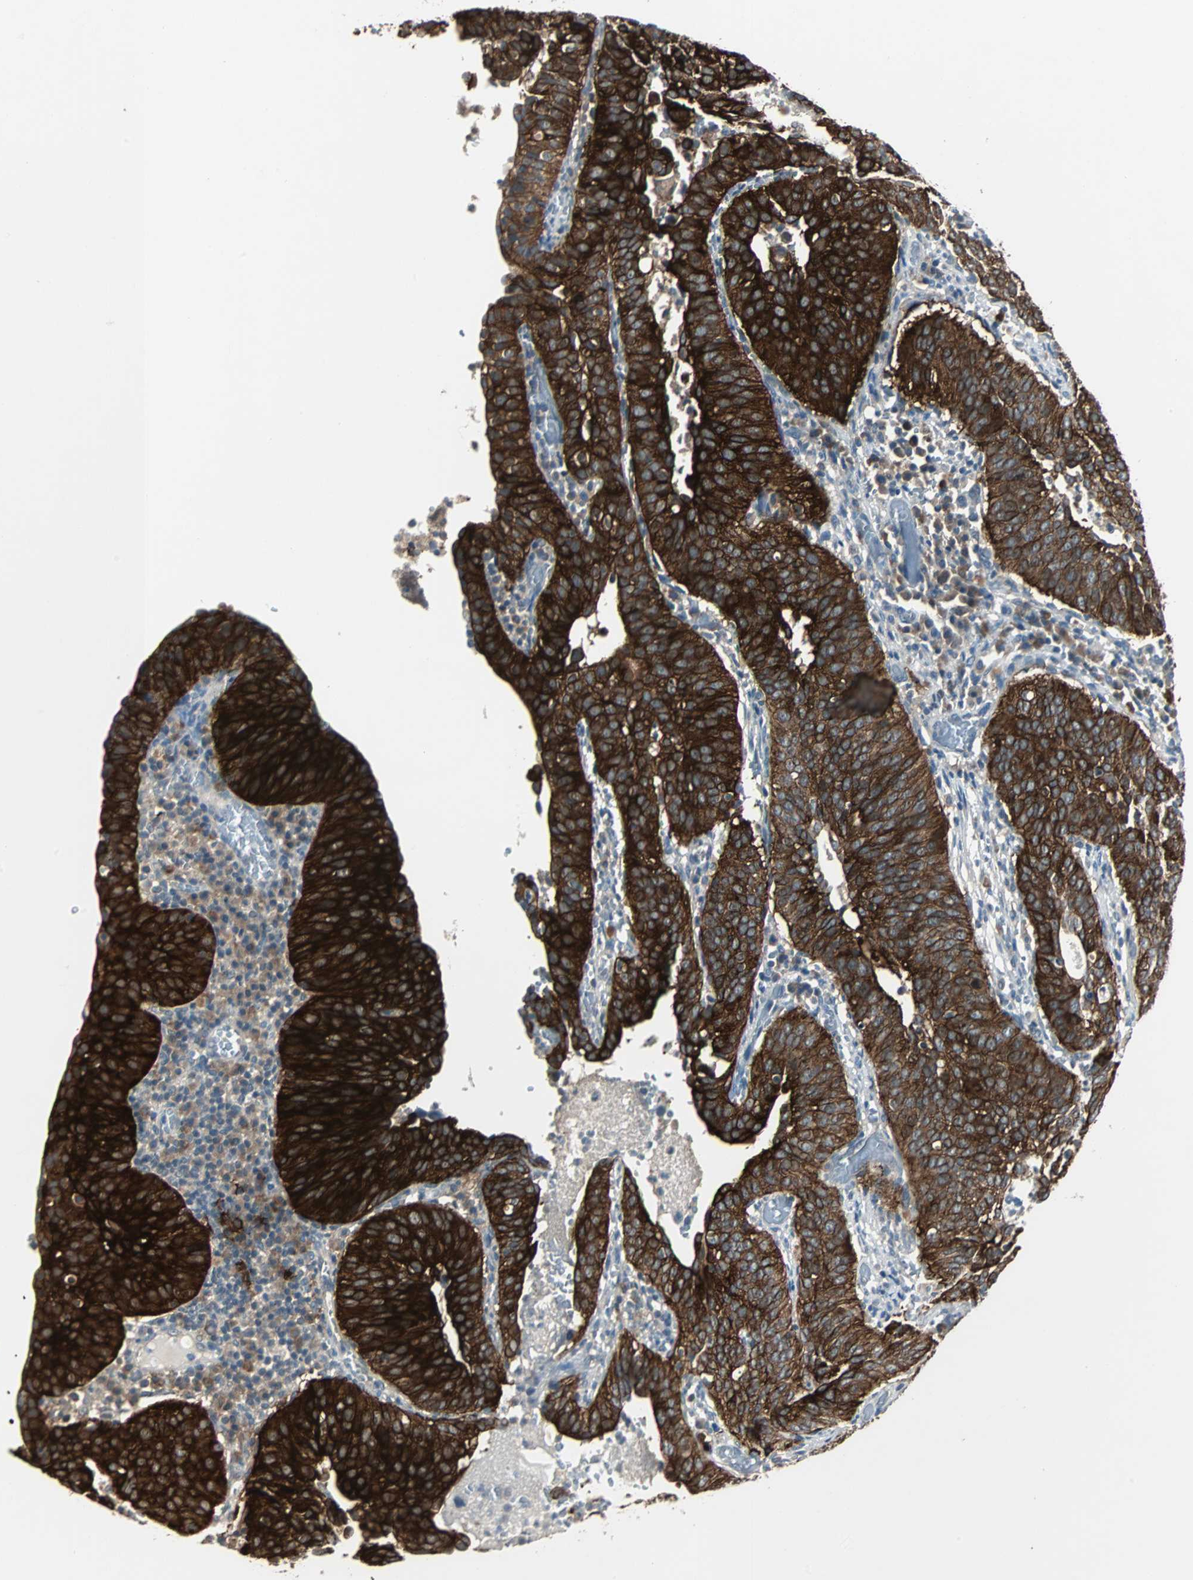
{"staining": {"intensity": "strong", "quantity": ">75%", "location": "cytoplasmic/membranous"}, "tissue": "cervical cancer", "cell_type": "Tumor cells", "image_type": "cancer", "snomed": [{"axis": "morphology", "description": "Squamous cell carcinoma, NOS"}, {"axis": "topography", "description": "Cervix"}], "caption": "Brown immunohistochemical staining in cervical cancer (squamous cell carcinoma) reveals strong cytoplasmic/membranous staining in about >75% of tumor cells.", "gene": "CMC2", "patient": {"sex": "female", "age": 39}}